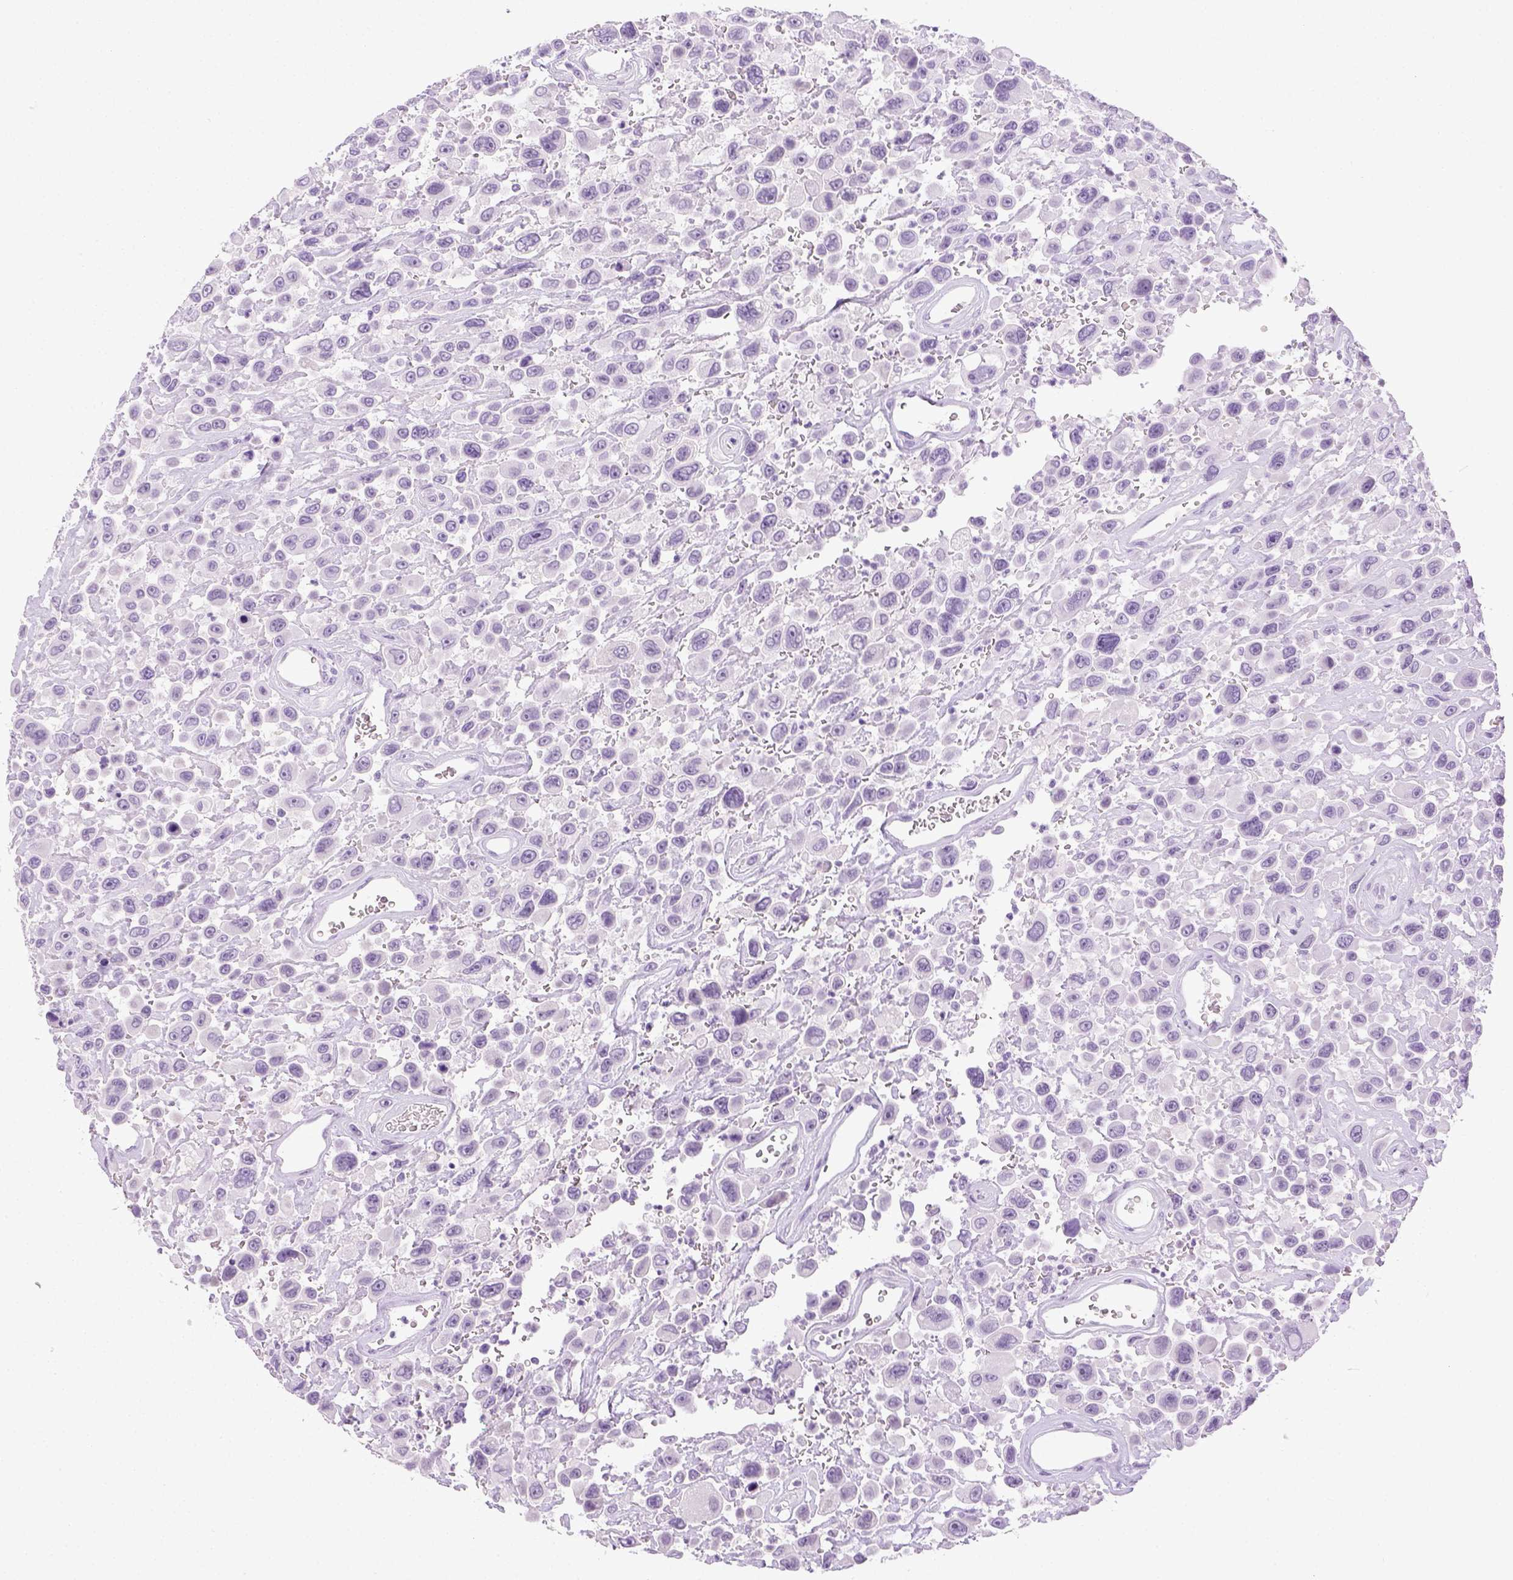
{"staining": {"intensity": "negative", "quantity": "none", "location": "none"}, "tissue": "urothelial cancer", "cell_type": "Tumor cells", "image_type": "cancer", "snomed": [{"axis": "morphology", "description": "Urothelial carcinoma, High grade"}, {"axis": "topography", "description": "Urinary bladder"}], "caption": "Histopathology image shows no protein positivity in tumor cells of urothelial carcinoma (high-grade) tissue. The staining is performed using DAB brown chromogen with nuclei counter-stained in using hematoxylin.", "gene": "LGSN", "patient": {"sex": "male", "age": 53}}